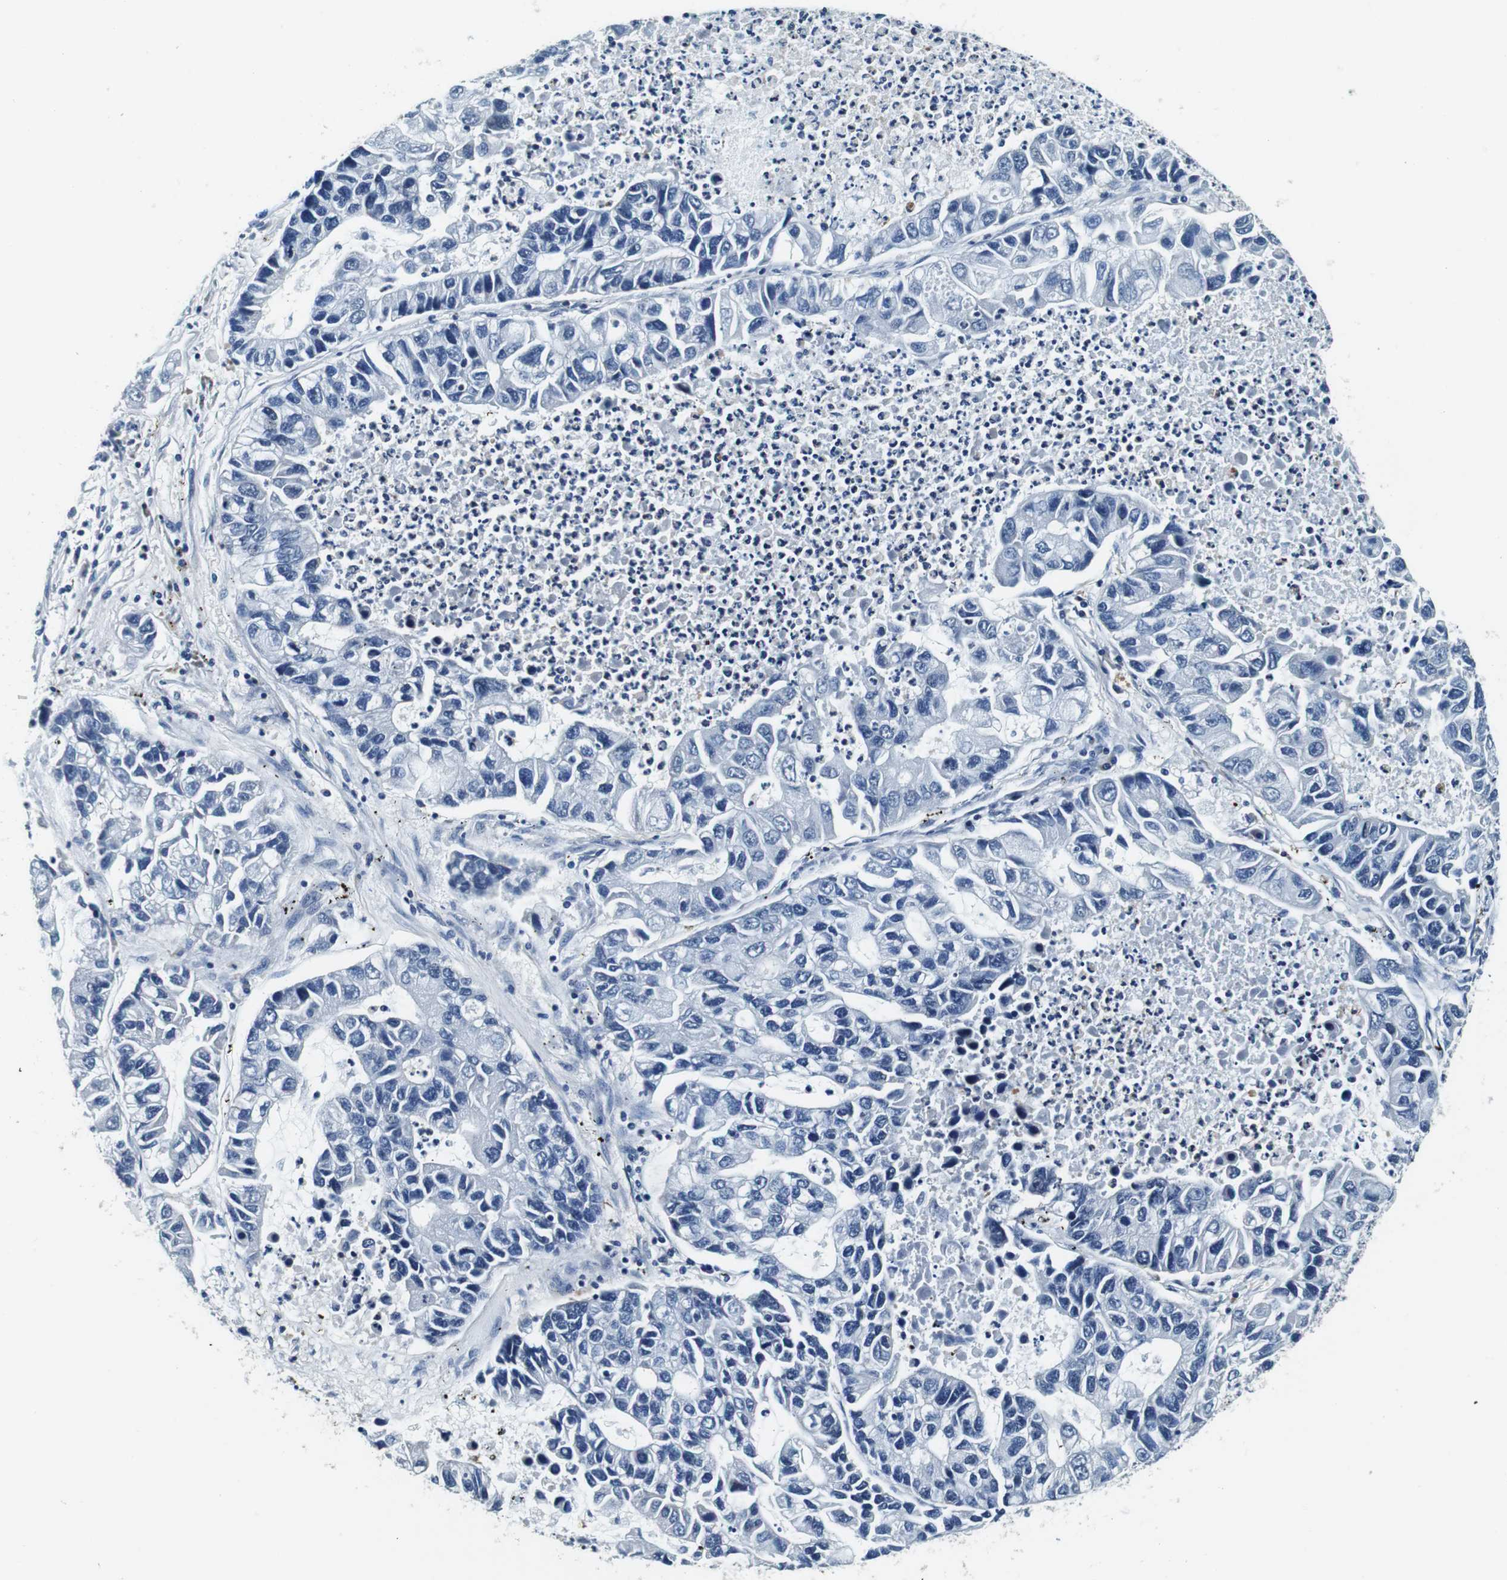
{"staining": {"intensity": "negative", "quantity": "none", "location": "none"}, "tissue": "lung cancer", "cell_type": "Tumor cells", "image_type": "cancer", "snomed": [{"axis": "morphology", "description": "Adenocarcinoma, NOS"}, {"axis": "topography", "description": "Lung"}], "caption": "Immunohistochemical staining of lung cancer (adenocarcinoma) demonstrates no significant positivity in tumor cells.", "gene": "GJE1", "patient": {"sex": "female", "age": 51}}